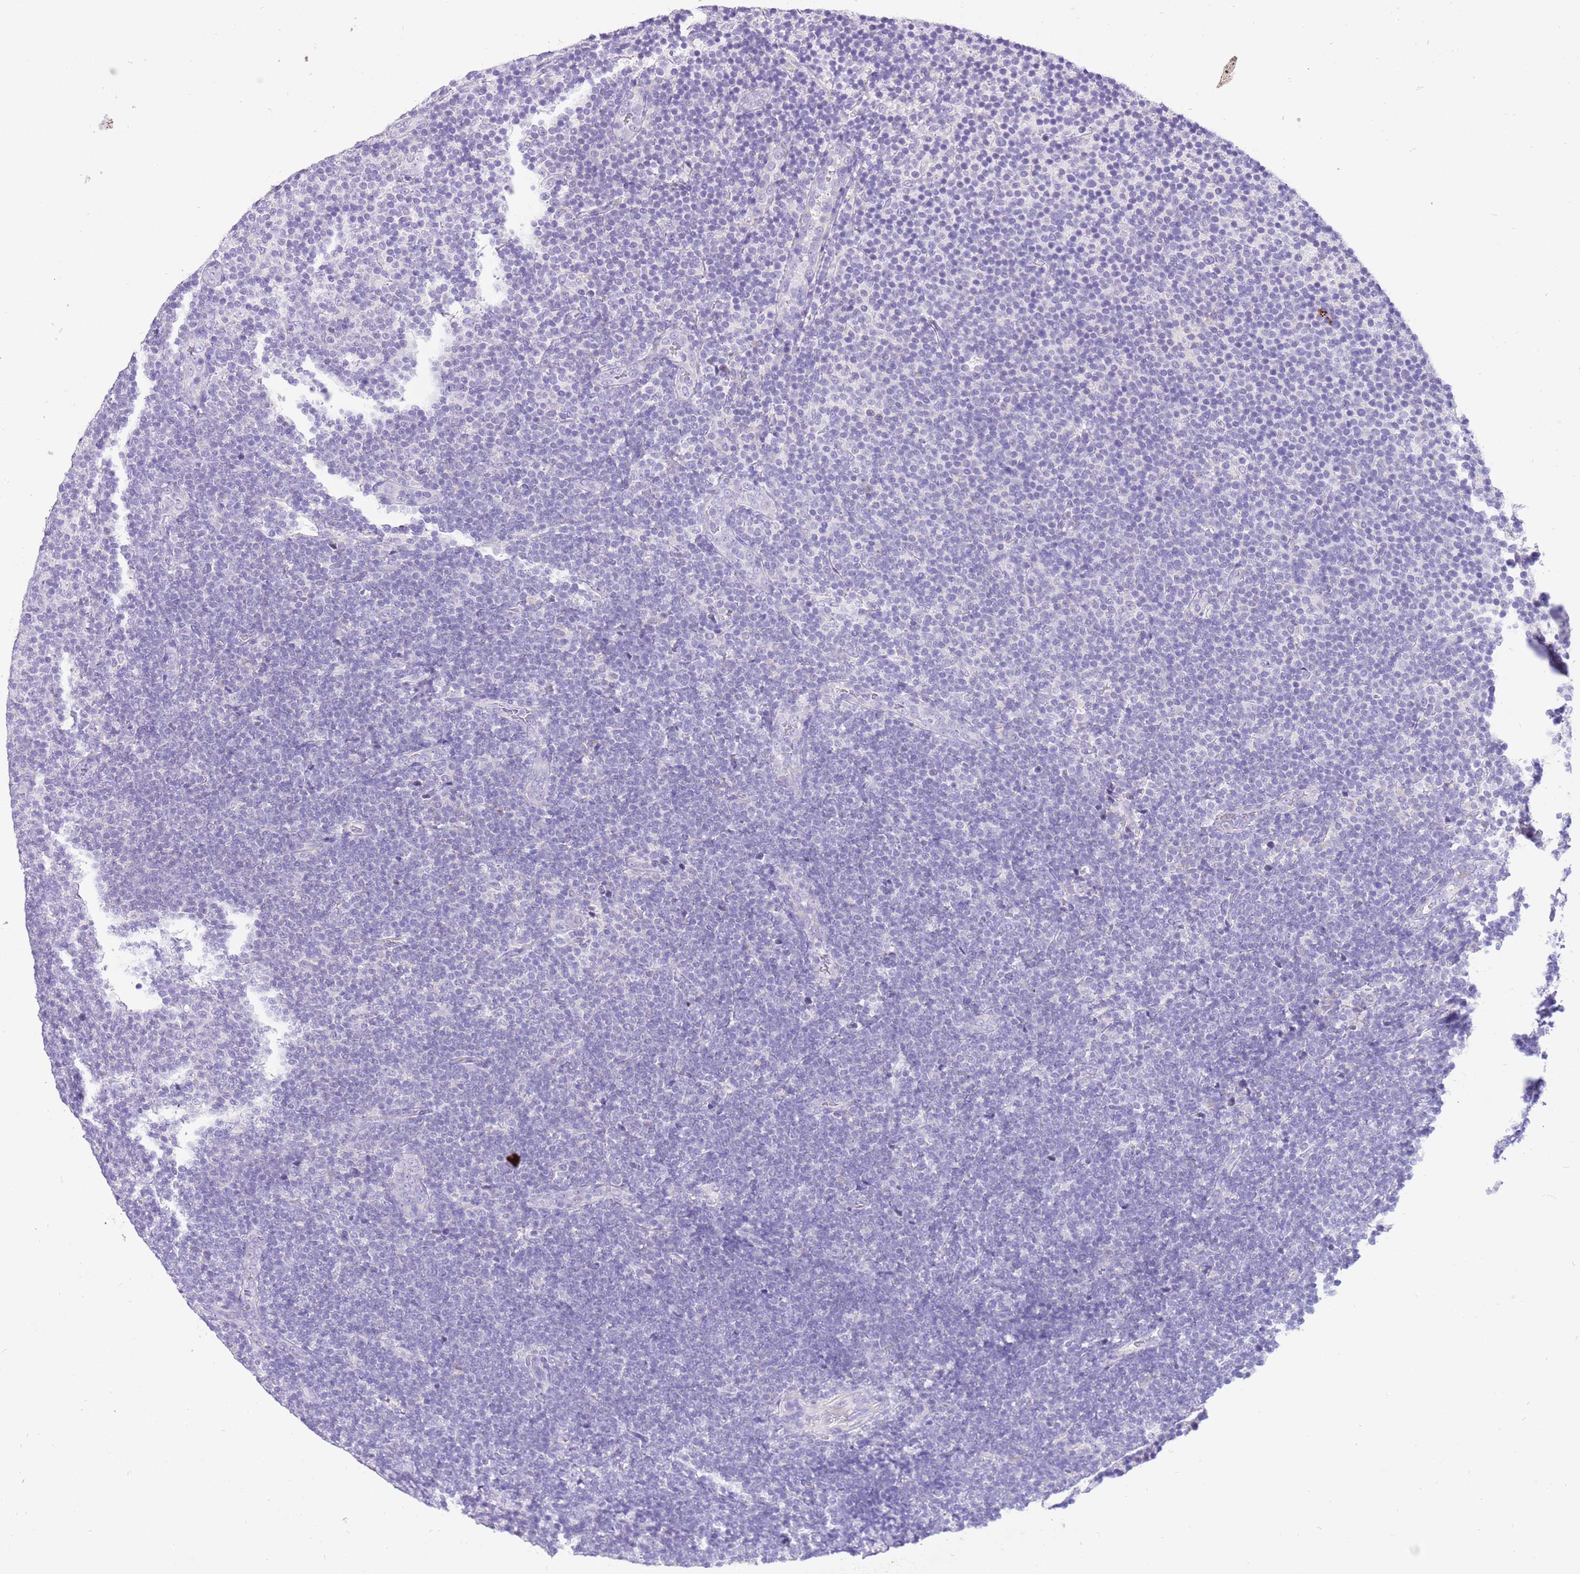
{"staining": {"intensity": "negative", "quantity": "none", "location": "none"}, "tissue": "lymphoma", "cell_type": "Tumor cells", "image_type": "cancer", "snomed": [{"axis": "morphology", "description": "Malignant lymphoma, non-Hodgkin's type, Low grade"}, {"axis": "topography", "description": "Lymph node"}], "caption": "This is an immunohistochemistry micrograph of human low-grade malignant lymphoma, non-Hodgkin's type. There is no expression in tumor cells.", "gene": "R3HDM4", "patient": {"sex": "male", "age": 66}}